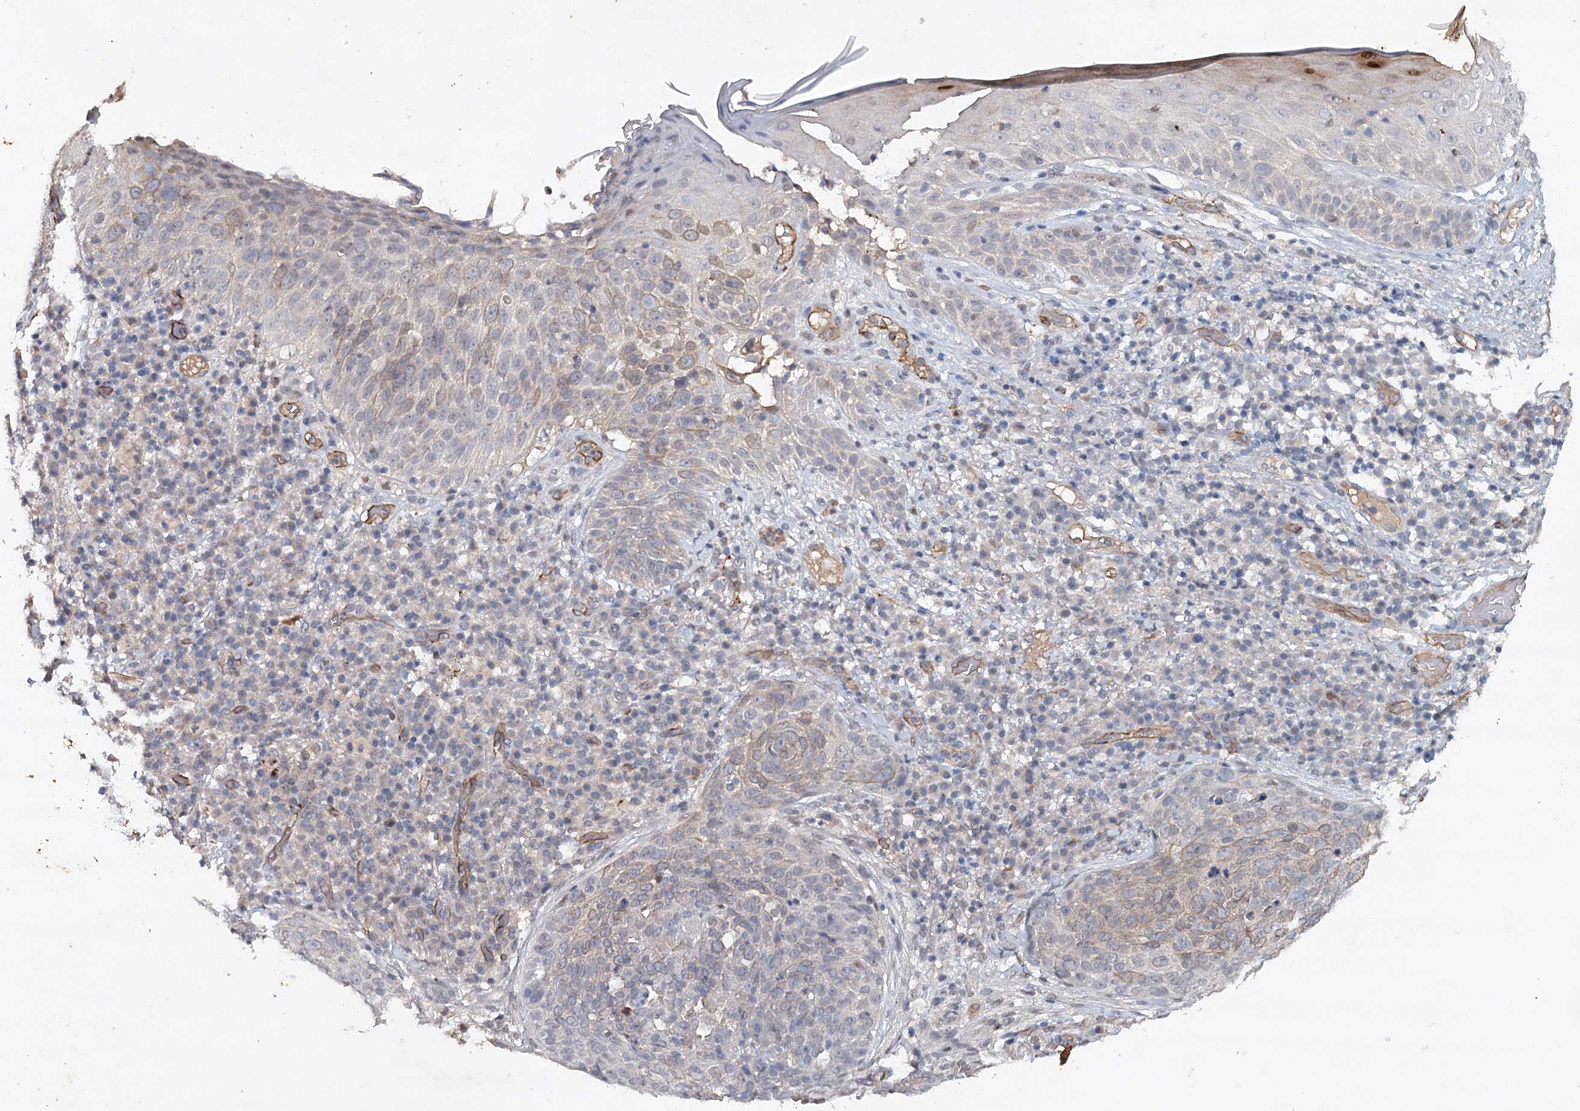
{"staining": {"intensity": "weak", "quantity": "<25%", "location": "cytoplasmic/membranous"}, "tissue": "skin cancer", "cell_type": "Tumor cells", "image_type": "cancer", "snomed": [{"axis": "morphology", "description": "Squamous cell carcinoma in situ, NOS"}, {"axis": "morphology", "description": "Squamous cell carcinoma, NOS"}, {"axis": "topography", "description": "Skin"}], "caption": "Tumor cells show no significant positivity in skin cancer. (DAB (3,3'-diaminobenzidine) immunohistochemistry (IHC) with hematoxylin counter stain).", "gene": "SYNPO", "patient": {"sex": "male", "age": 93}}